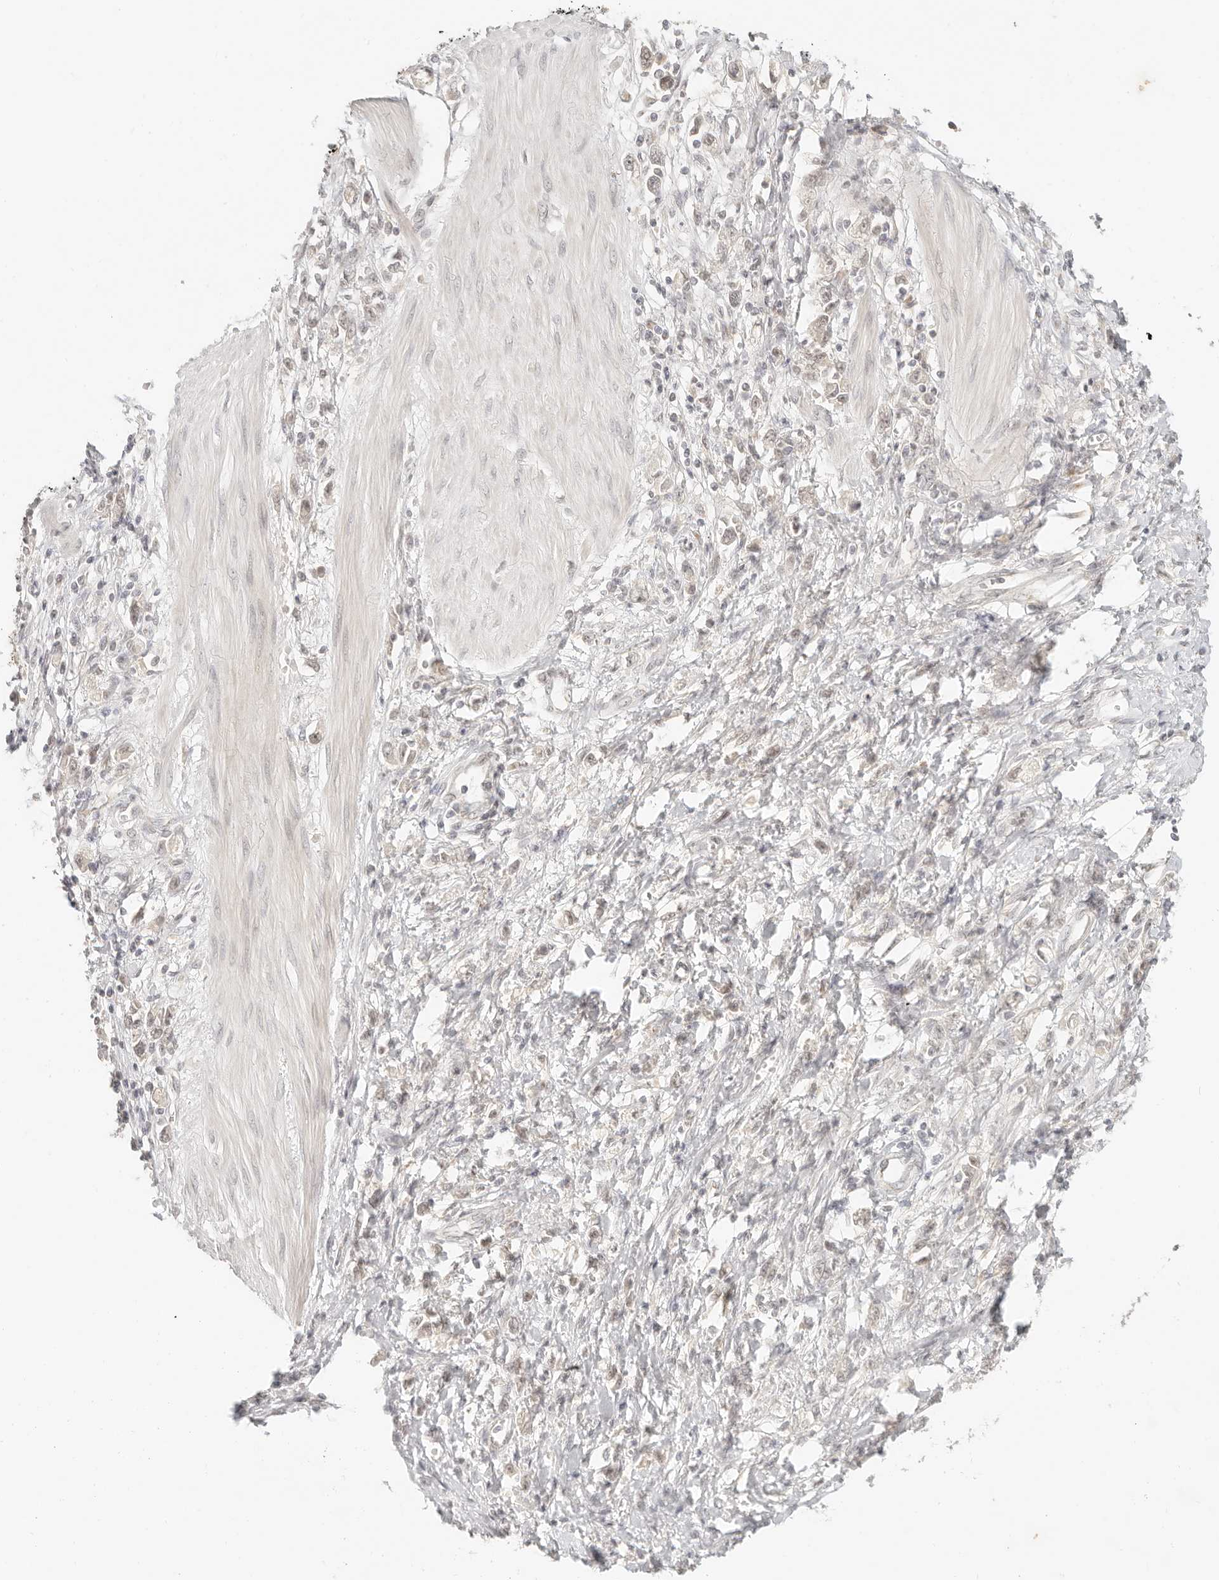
{"staining": {"intensity": "negative", "quantity": "none", "location": "none"}, "tissue": "stomach cancer", "cell_type": "Tumor cells", "image_type": "cancer", "snomed": [{"axis": "morphology", "description": "Adenocarcinoma, NOS"}, {"axis": "topography", "description": "Stomach"}], "caption": "High magnification brightfield microscopy of stomach cancer stained with DAB (3,3'-diaminobenzidine) (brown) and counterstained with hematoxylin (blue): tumor cells show no significant staining.", "gene": "INTS11", "patient": {"sex": "female", "age": 76}}